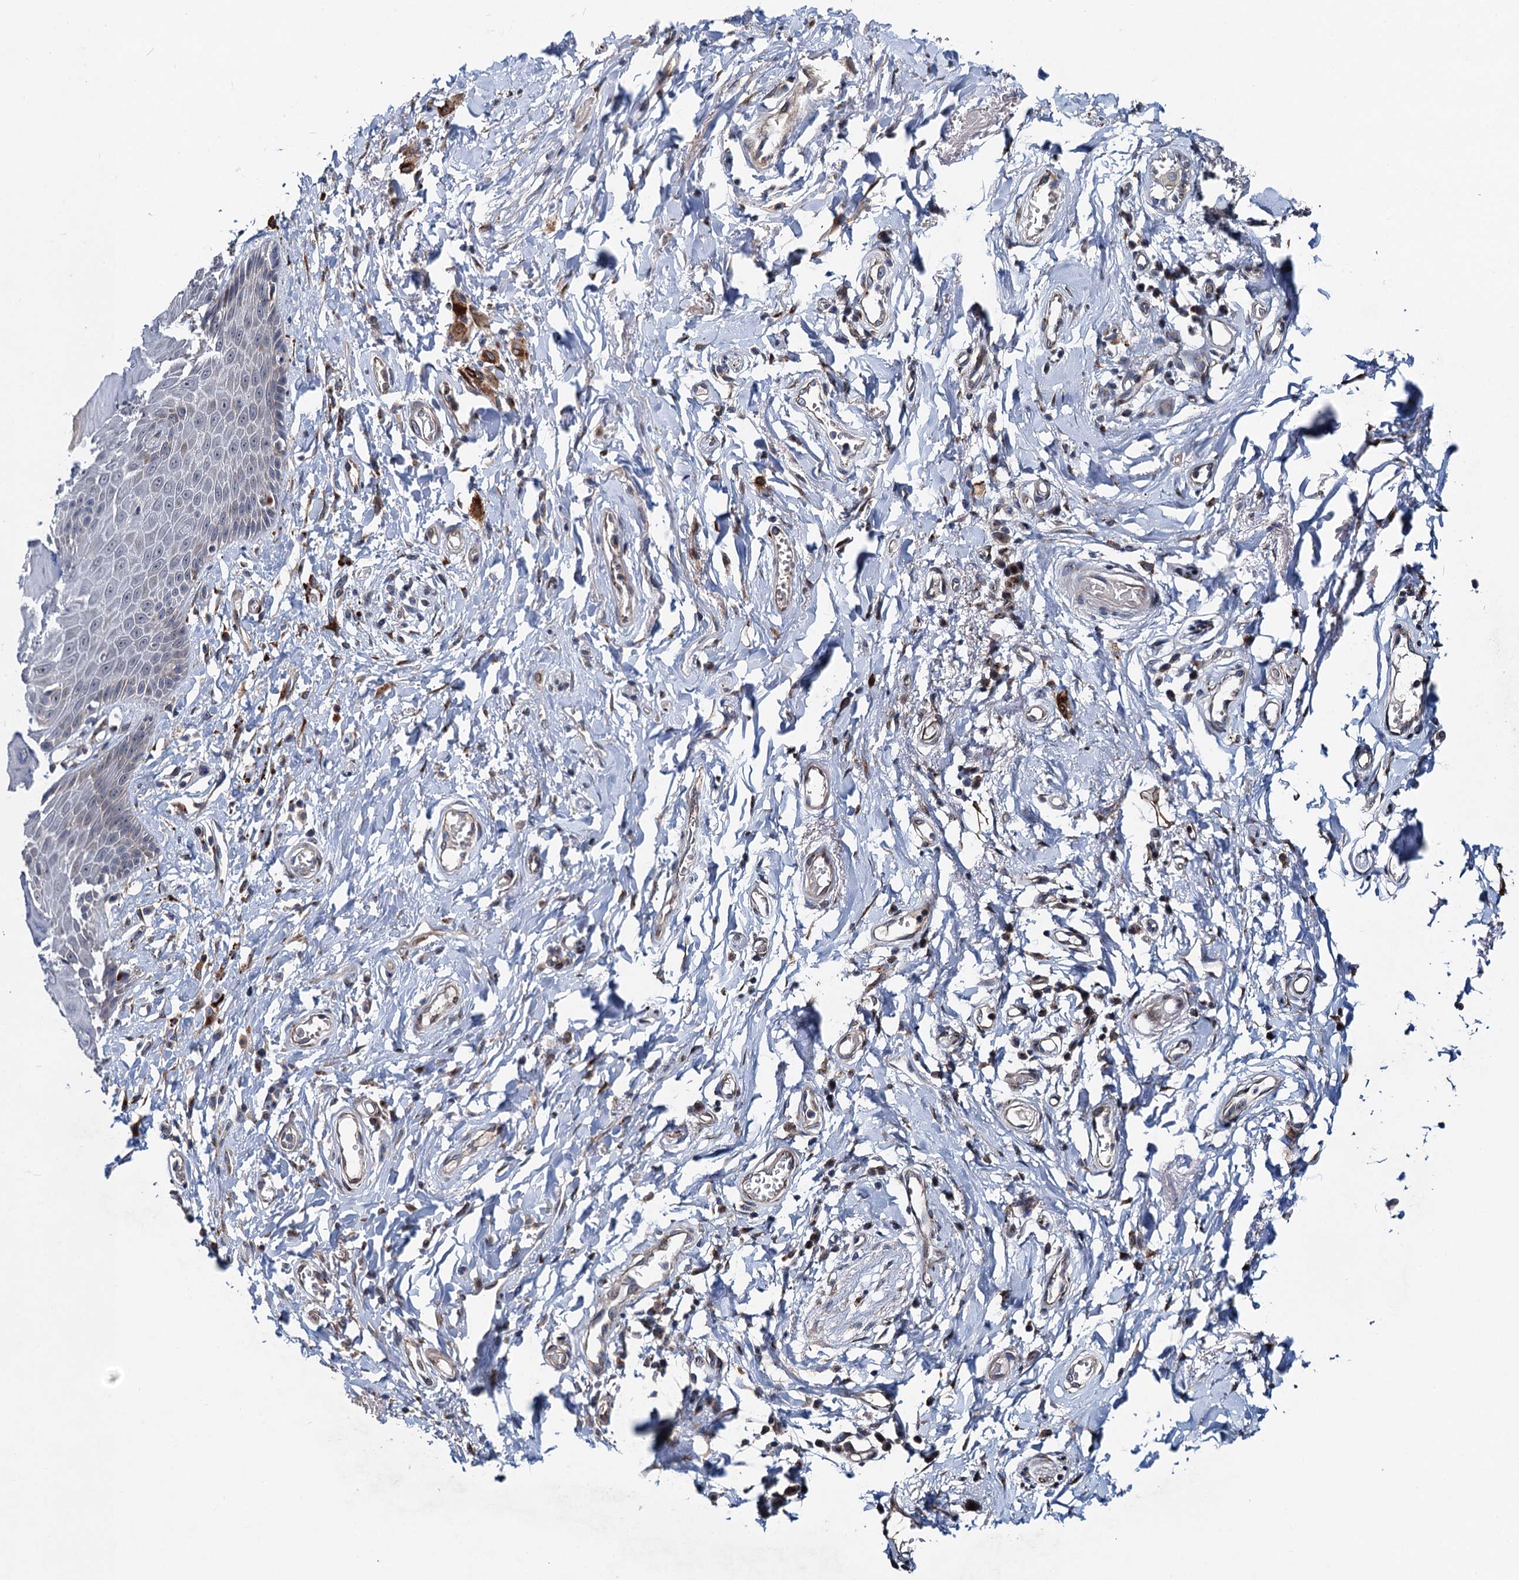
{"staining": {"intensity": "negative", "quantity": "none", "location": "none"}, "tissue": "skin", "cell_type": "Epidermal cells", "image_type": "normal", "snomed": [{"axis": "morphology", "description": "Normal tissue, NOS"}, {"axis": "topography", "description": "Anal"}], "caption": "Skin stained for a protein using immunohistochemistry (IHC) reveals no staining epidermal cells.", "gene": "NBEA", "patient": {"sex": "male", "age": 78}}